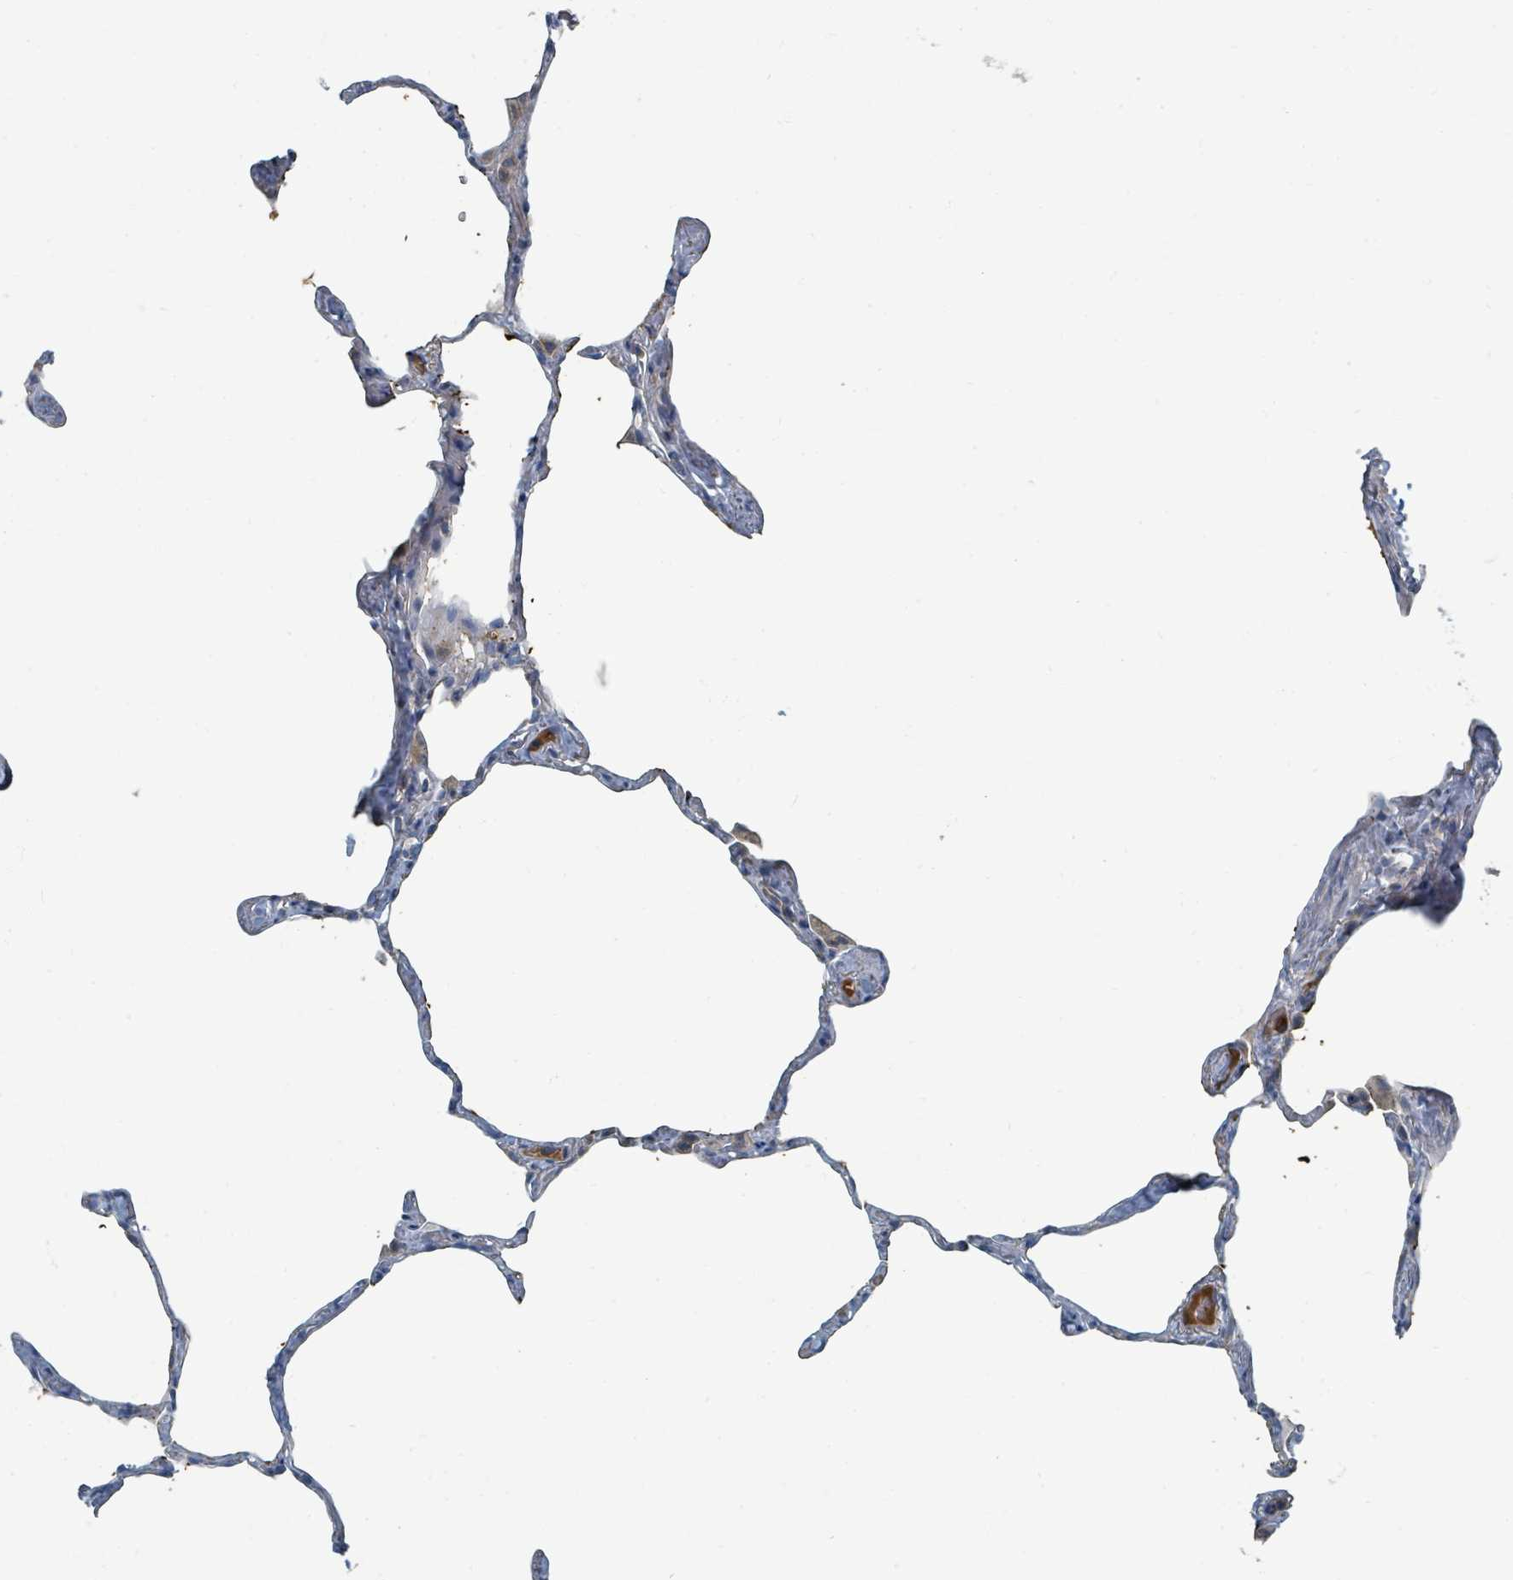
{"staining": {"intensity": "negative", "quantity": "none", "location": "none"}, "tissue": "lung", "cell_type": "Alveolar cells", "image_type": "normal", "snomed": [{"axis": "morphology", "description": "Normal tissue, NOS"}, {"axis": "topography", "description": "Lung"}], "caption": "The immunohistochemistry photomicrograph has no significant positivity in alveolar cells of lung. Nuclei are stained in blue.", "gene": "SLC25A23", "patient": {"sex": "male", "age": 65}}